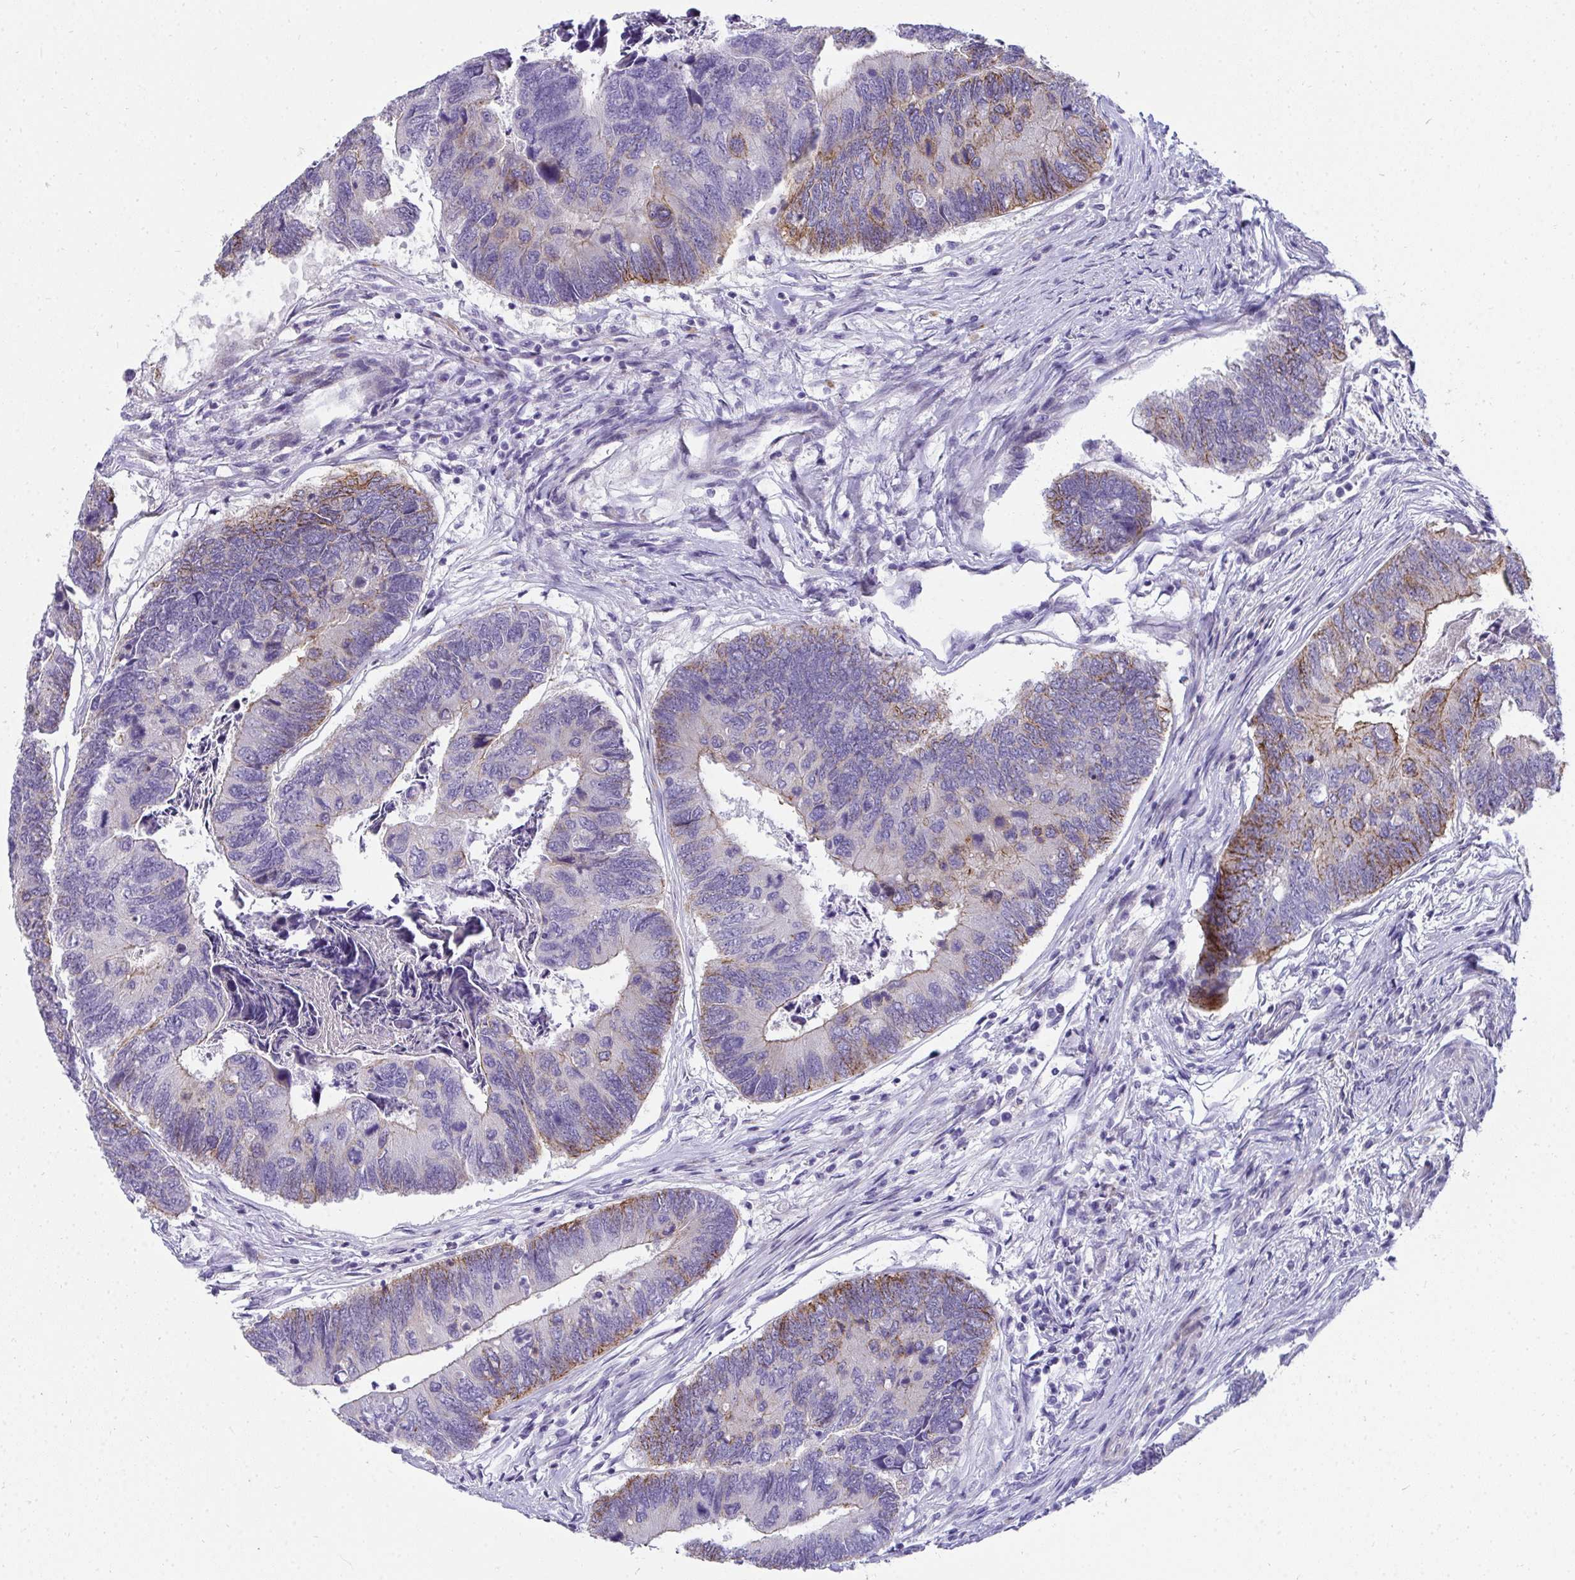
{"staining": {"intensity": "moderate", "quantity": "<25%", "location": "cytoplasmic/membranous"}, "tissue": "colorectal cancer", "cell_type": "Tumor cells", "image_type": "cancer", "snomed": [{"axis": "morphology", "description": "Adenocarcinoma, NOS"}, {"axis": "topography", "description": "Colon"}], "caption": "A brown stain shows moderate cytoplasmic/membranous expression of a protein in human colorectal cancer tumor cells.", "gene": "AK5", "patient": {"sex": "female", "age": 67}}